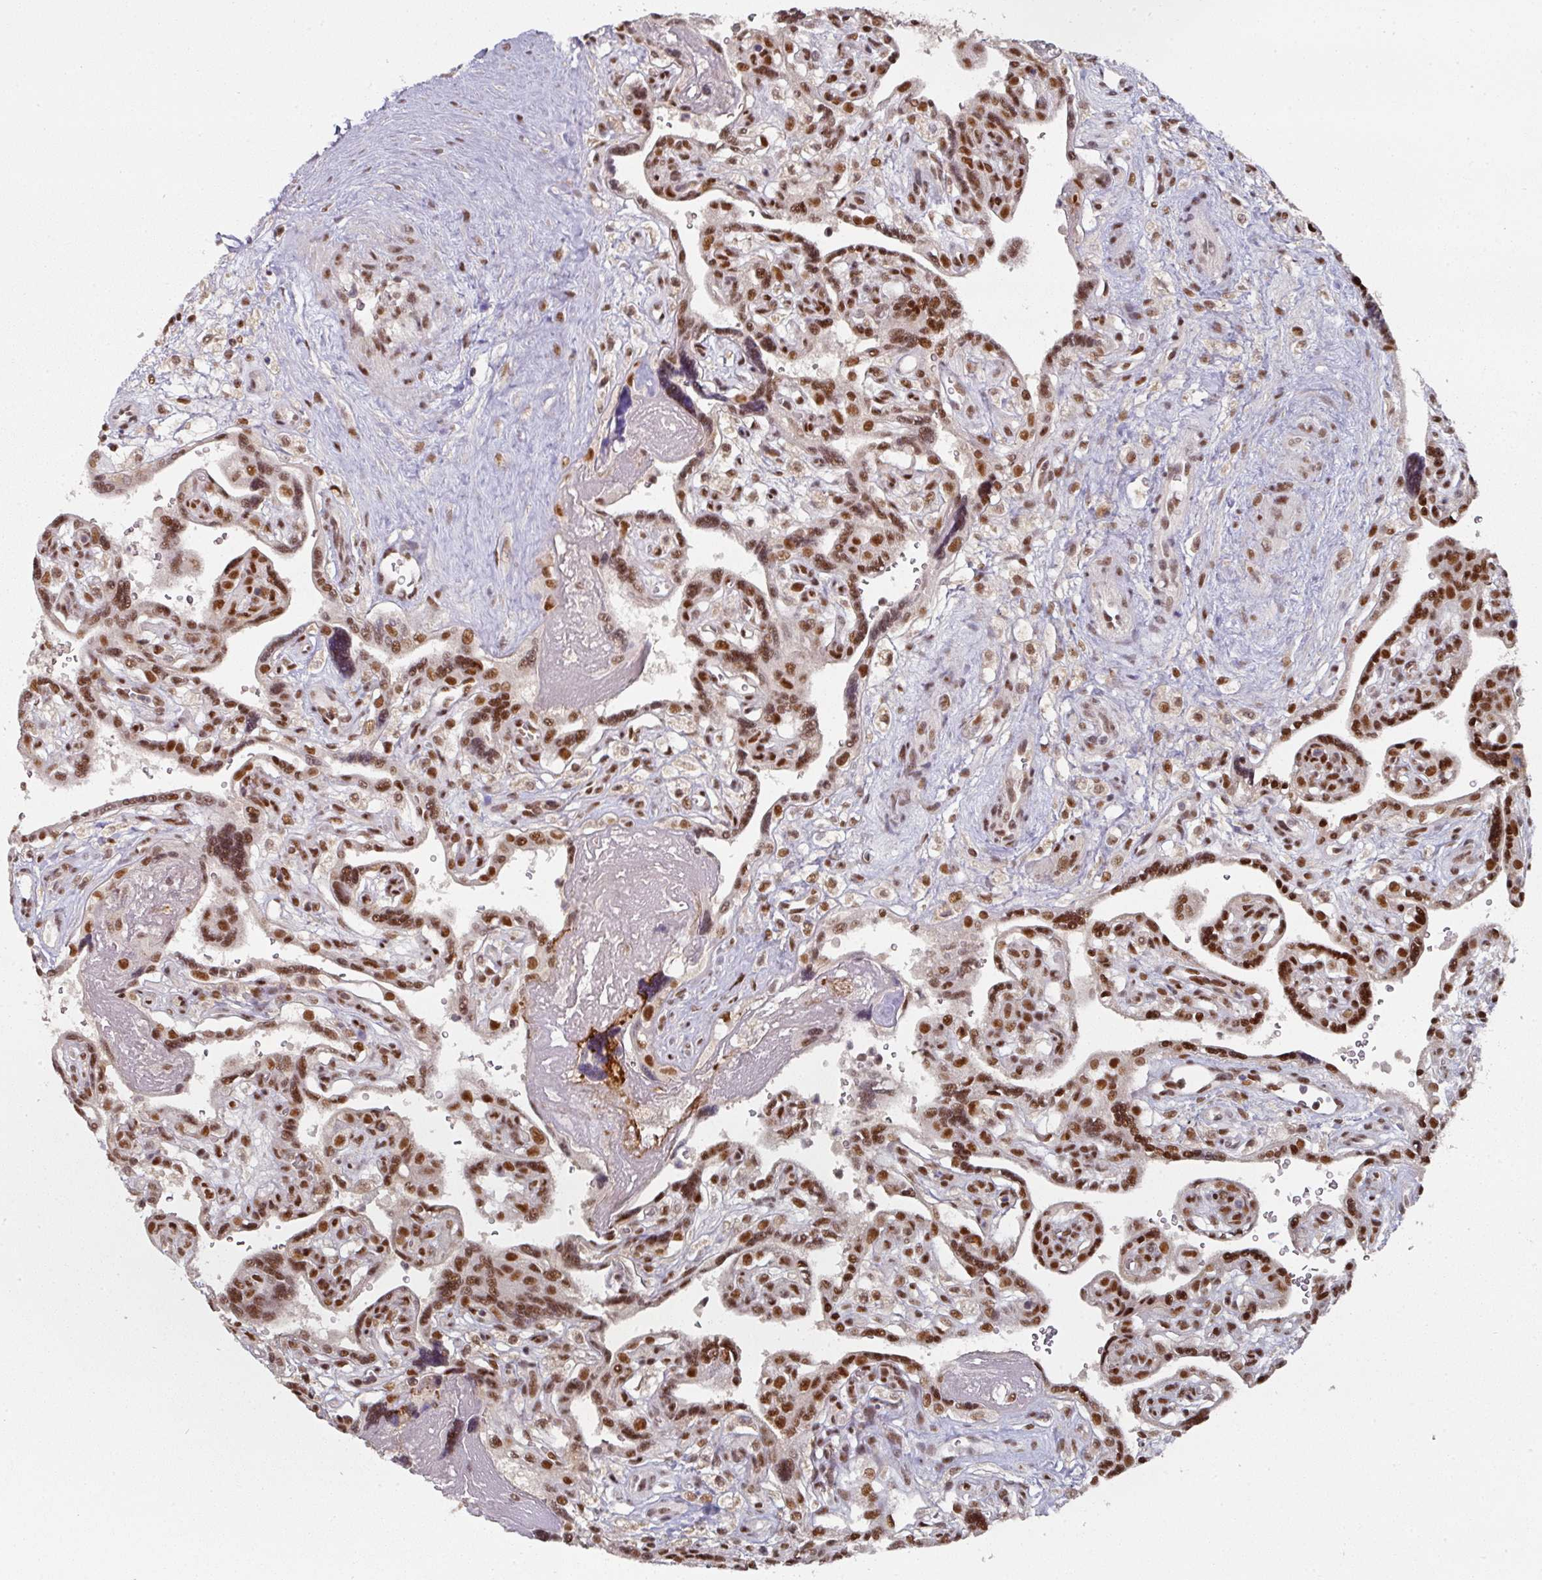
{"staining": {"intensity": "strong", "quantity": "25%-75%", "location": "cytoplasmic/membranous,nuclear"}, "tissue": "placenta", "cell_type": "Decidual cells", "image_type": "normal", "snomed": [{"axis": "morphology", "description": "Normal tissue, NOS"}, {"axis": "topography", "description": "Placenta"}], "caption": "Placenta stained for a protein reveals strong cytoplasmic/membranous,nuclear positivity in decidual cells. (DAB (3,3'-diaminobenzidine) = brown stain, brightfield microscopy at high magnification).", "gene": "ENSG00000289690", "patient": {"sex": "female", "age": 39}}